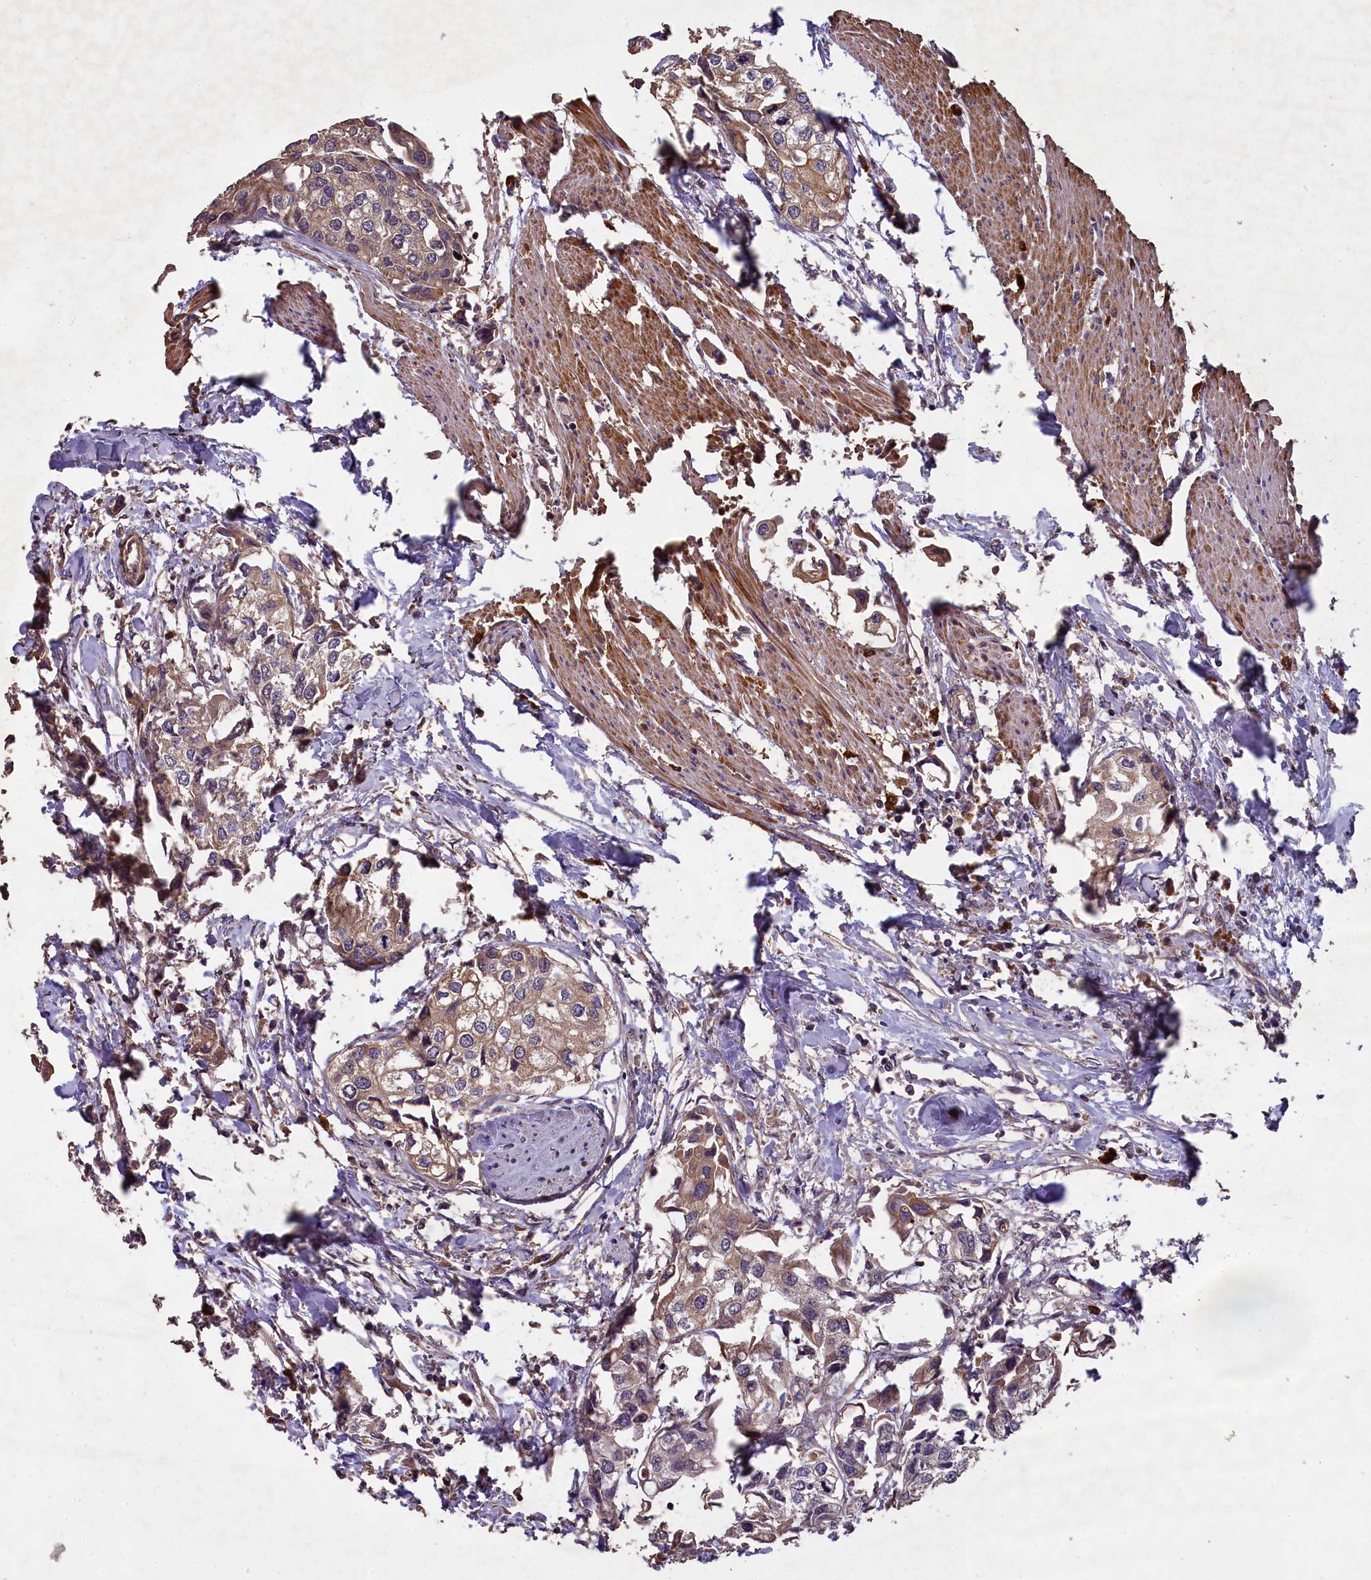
{"staining": {"intensity": "moderate", "quantity": "25%-75%", "location": "cytoplasmic/membranous"}, "tissue": "urothelial cancer", "cell_type": "Tumor cells", "image_type": "cancer", "snomed": [{"axis": "morphology", "description": "Urothelial carcinoma, High grade"}, {"axis": "topography", "description": "Urinary bladder"}], "caption": "IHC histopathology image of human urothelial cancer stained for a protein (brown), which shows medium levels of moderate cytoplasmic/membranous positivity in approximately 25%-75% of tumor cells.", "gene": "CHD9", "patient": {"sex": "male", "age": 64}}